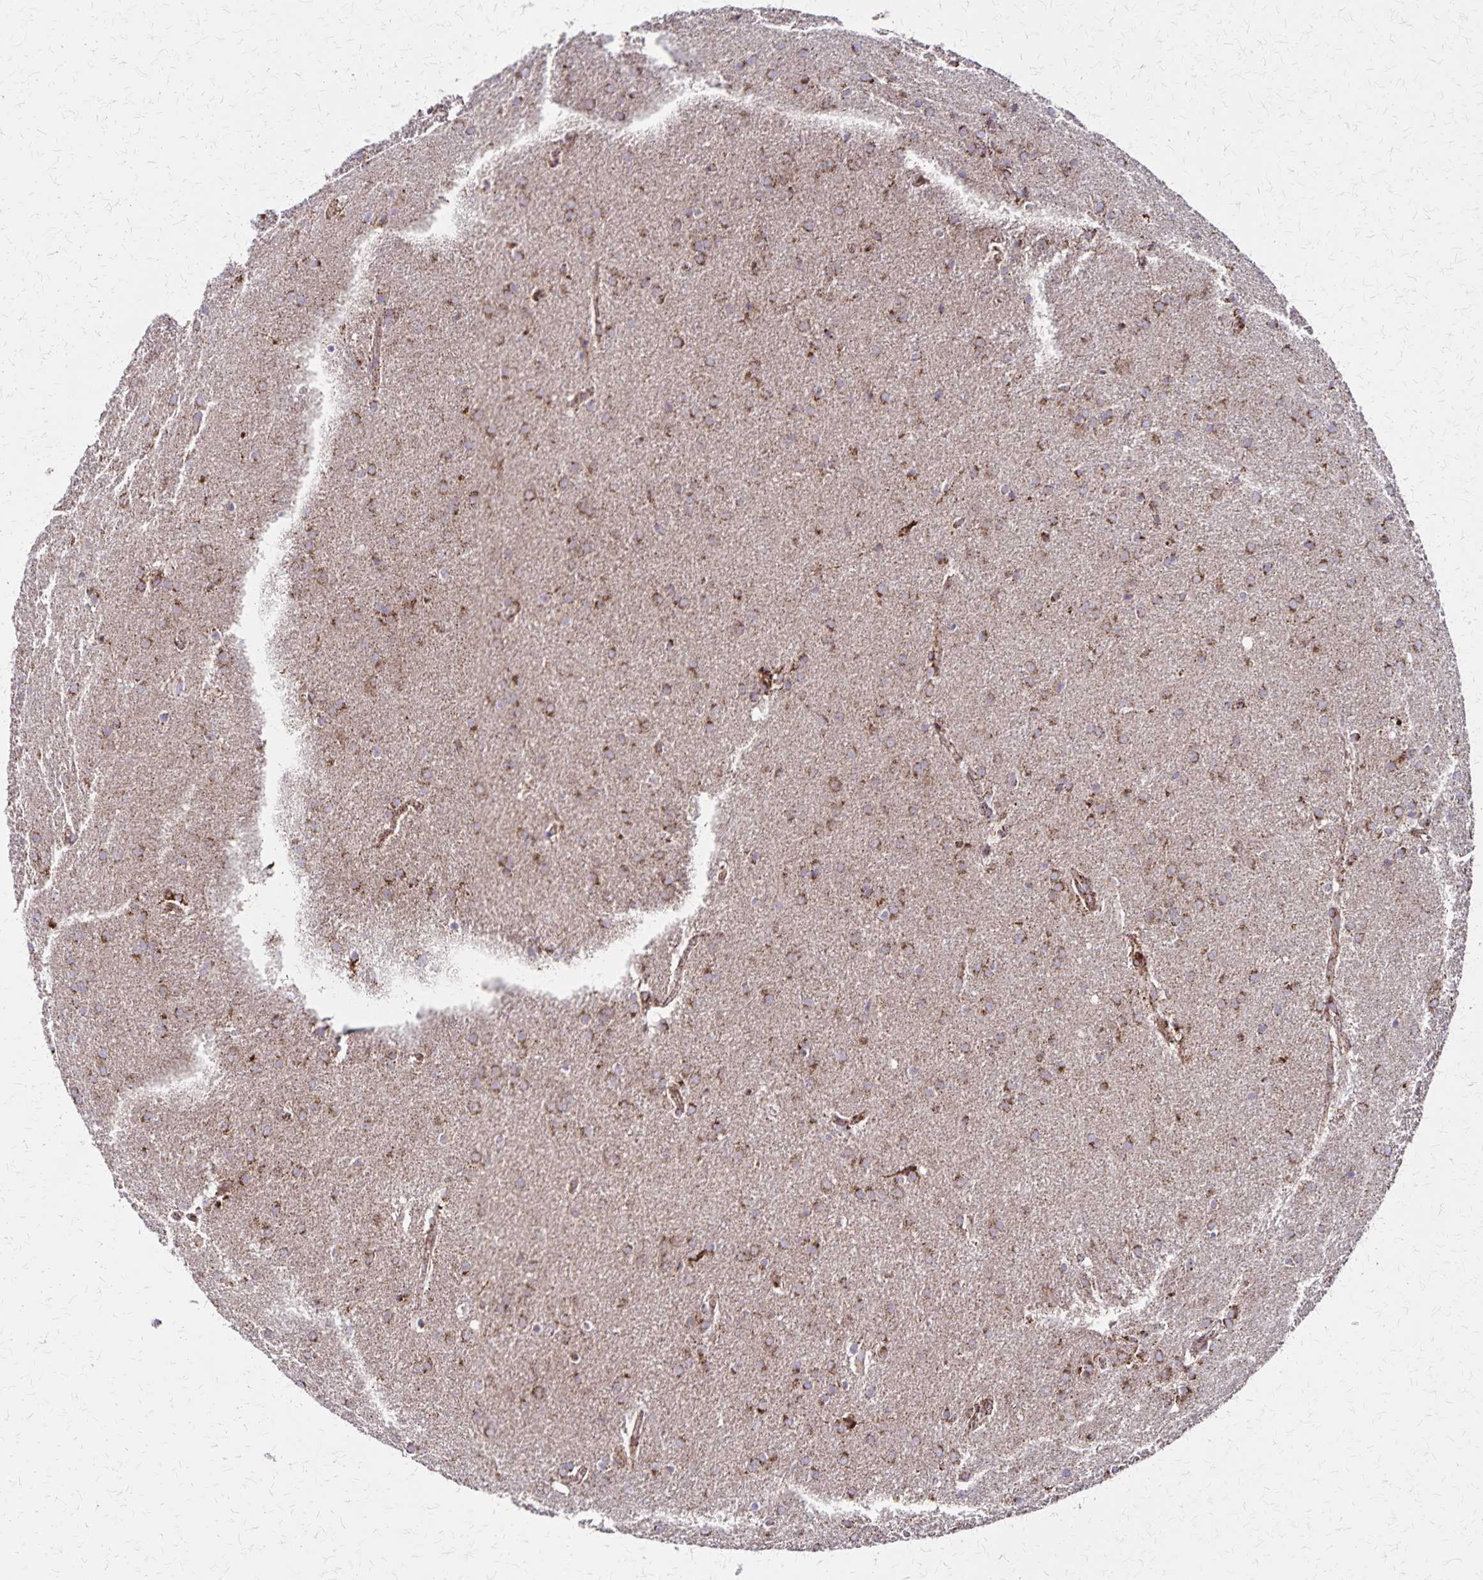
{"staining": {"intensity": "moderate", "quantity": ">75%", "location": "cytoplasmic/membranous"}, "tissue": "glioma", "cell_type": "Tumor cells", "image_type": "cancer", "snomed": [{"axis": "morphology", "description": "Glioma, malignant, Low grade"}, {"axis": "topography", "description": "Brain"}], "caption": "DAB (3,3'-diaminobenzidine) immunohistochemical staining of human malignant glioma (low-grade) shows moderate cytoplasmic/membranous protein positivity in about >75% of tumor cells.", "gene": "NFS1", "patient": {"sex": "female", "age": 32}}